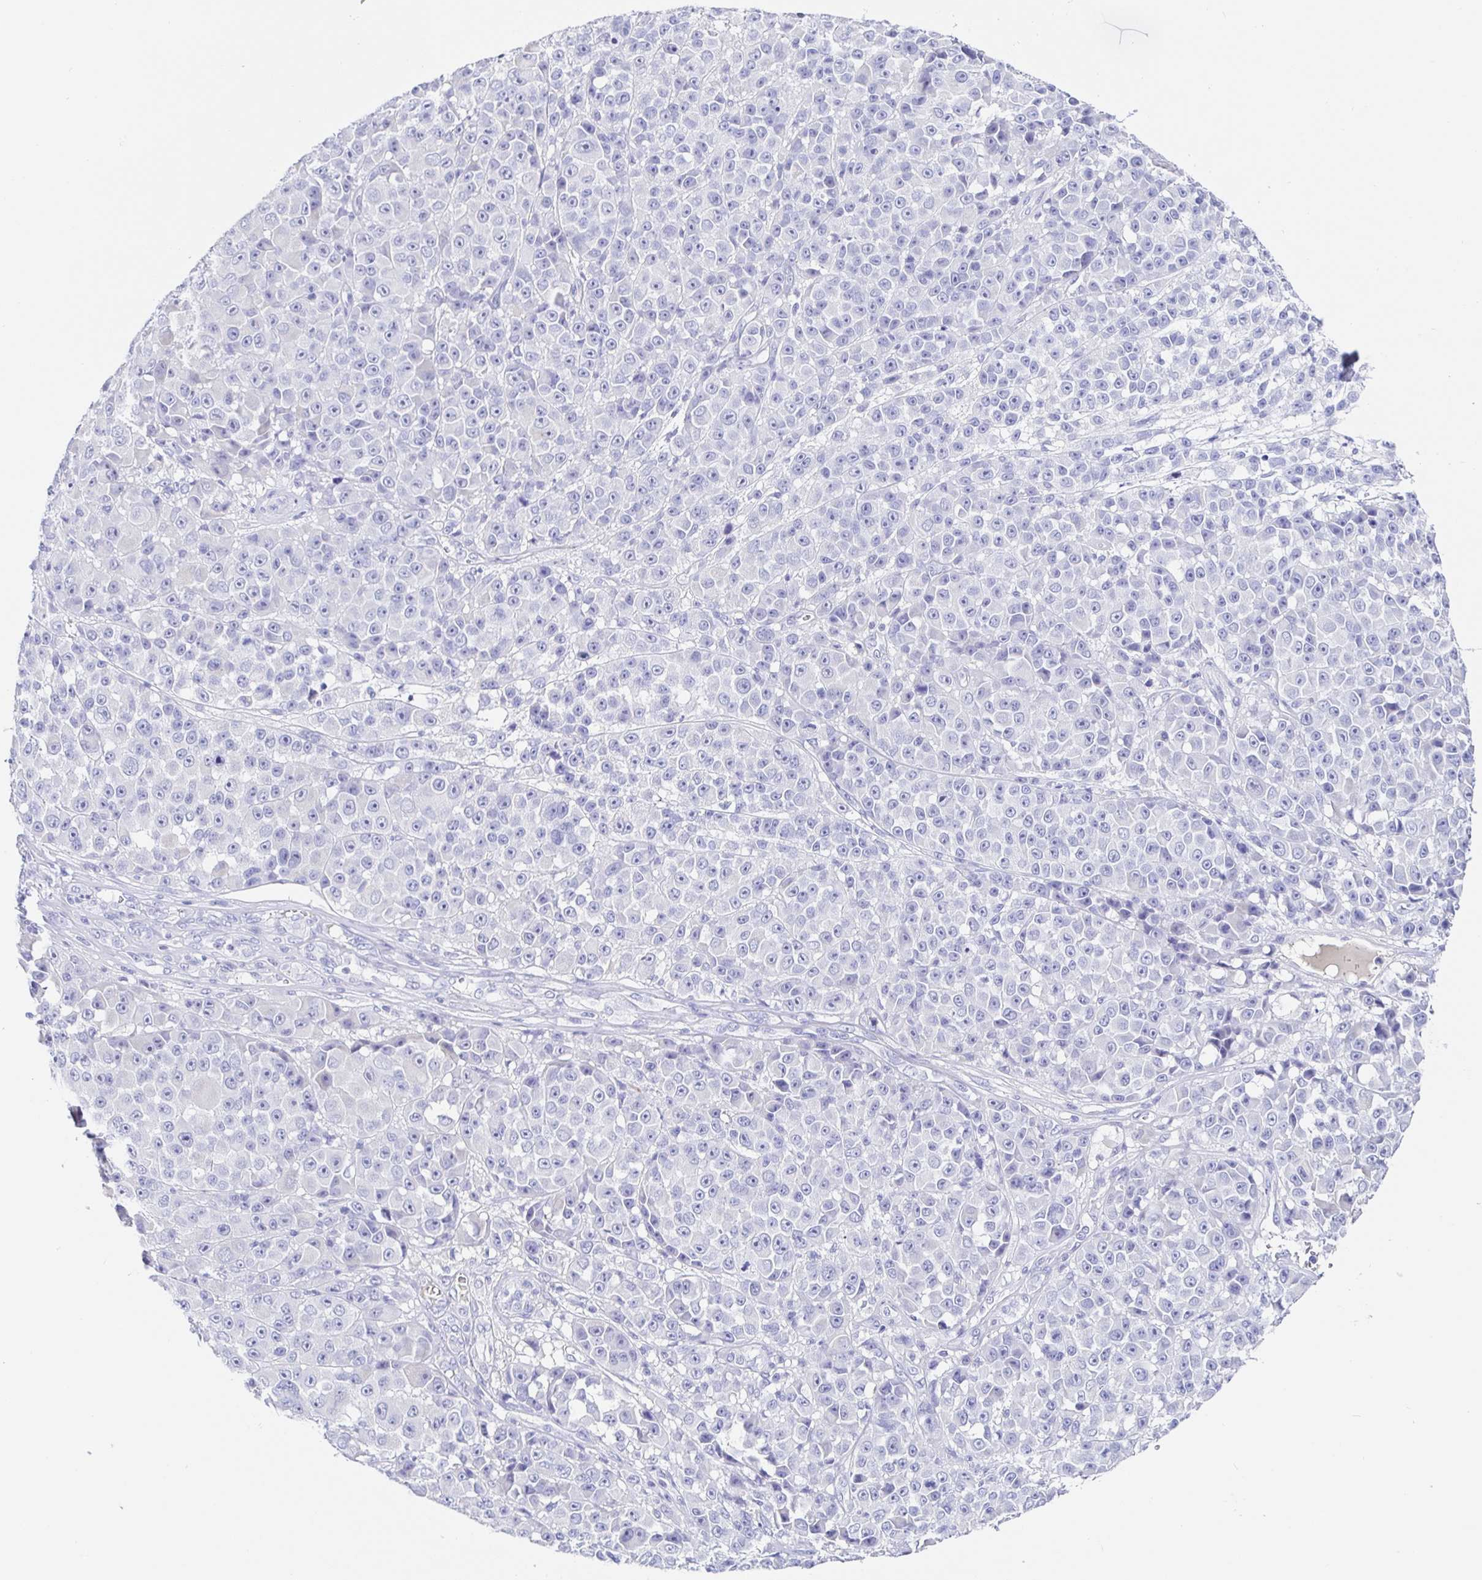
{"staining": {"intensity": "negative", "quantity": "none", "location": "none"}, "tissue": "melanoma", "cell_type": "Tumor cells", "image_type": "cancer", "snomed": [{"axis": "morphology", "description": "Malignant melanoma, NOS"}, {"axis": "topography", "description": "Skin"}, {"axis": "topography", "description": "Skin of back"}], "caption": "Image shows no significant protein positivity in tumor cells of melanoma.", "gene": "MAOA", "patient": {"sex": "male", "age": 91}}